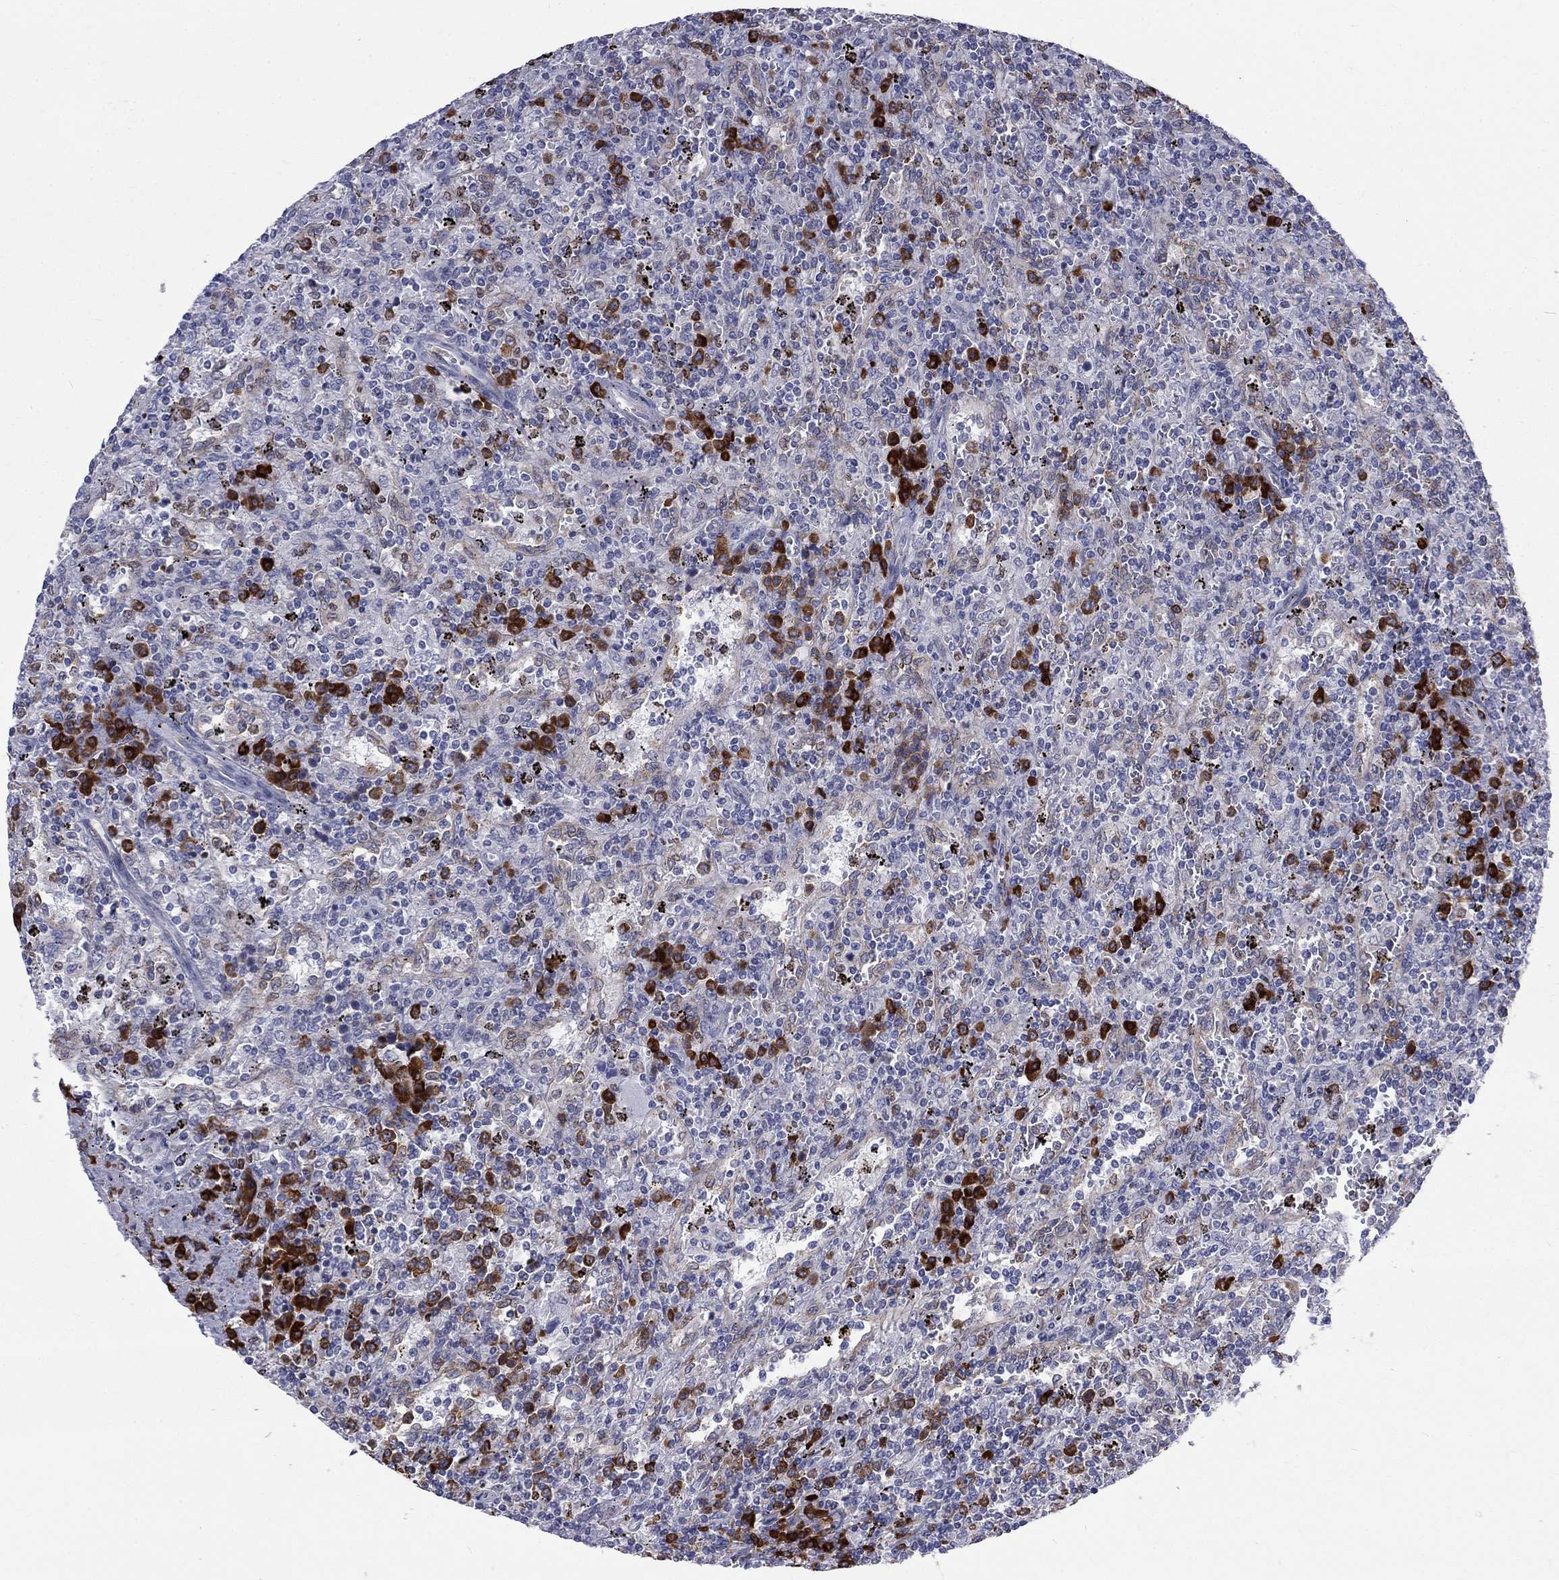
{"staining": {"intensity": "negative", "quantity": "none", "location": "none"}, "tissue": "lymphoma", "cell_type": "Tumor cells", "image_type": "cancer", "snomed": [{"axis": "morphology", "description": "Malignant lymphoma, non-Hodgkin's type, Low grade"}, {"axis": "topography", "description": "Spleen"}], "caption": "Low-grade malignant lymphoma, non-Hodgkin's type was stained to show a protein in brown. There is no significant expression in tumor cells. (Stains: DAB (3,3'-diaminobenzidine) immunohistochemistry (IHC) with hematoxylin counter stain, Microscopy: brightfield microscopy at high magnification).", "gene": "PABPC4", "patient": {"sex": "male", "age": 62}}